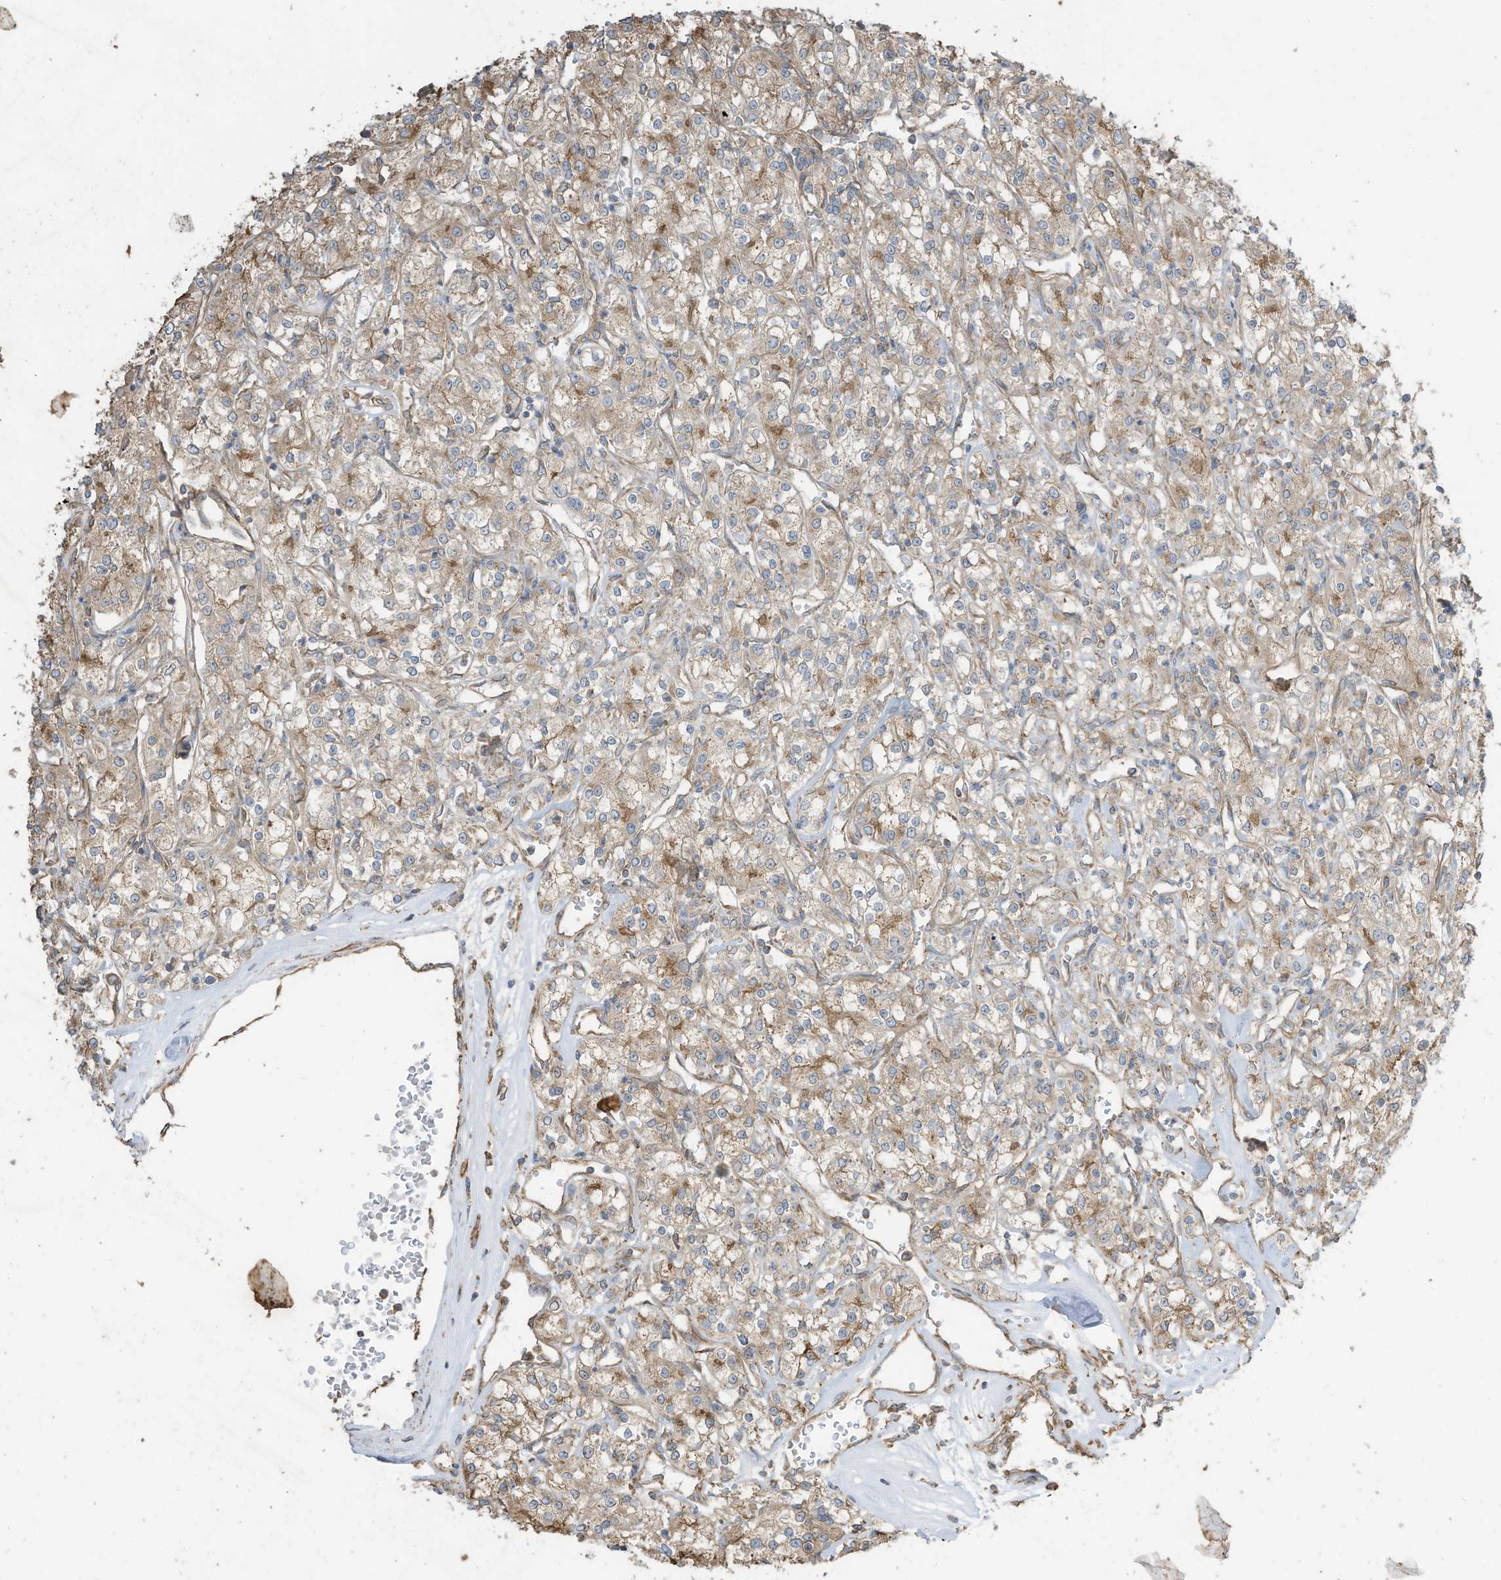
{"staining": {"intensity": "weak", "quantity": "25%-75%", "location": "cytoplasmic/membranous"}, "tissue": "renal cancer", "cell_type": "Tumor cells", "image_type": "cancer", "snomed": [{"axis": "morphology", "description": "Adenocarcinoma, NOS"}, {"axis": "topography", "description": "Kidney"}], "caption": "Renal adenocarcinoma stained for a protein (brown) displays weak cytoplasmic/membranous positive expression in about 25%-75% of tumor cells.", "gene": "CGAS", "patient": {"sex": "female", "age": 59}}